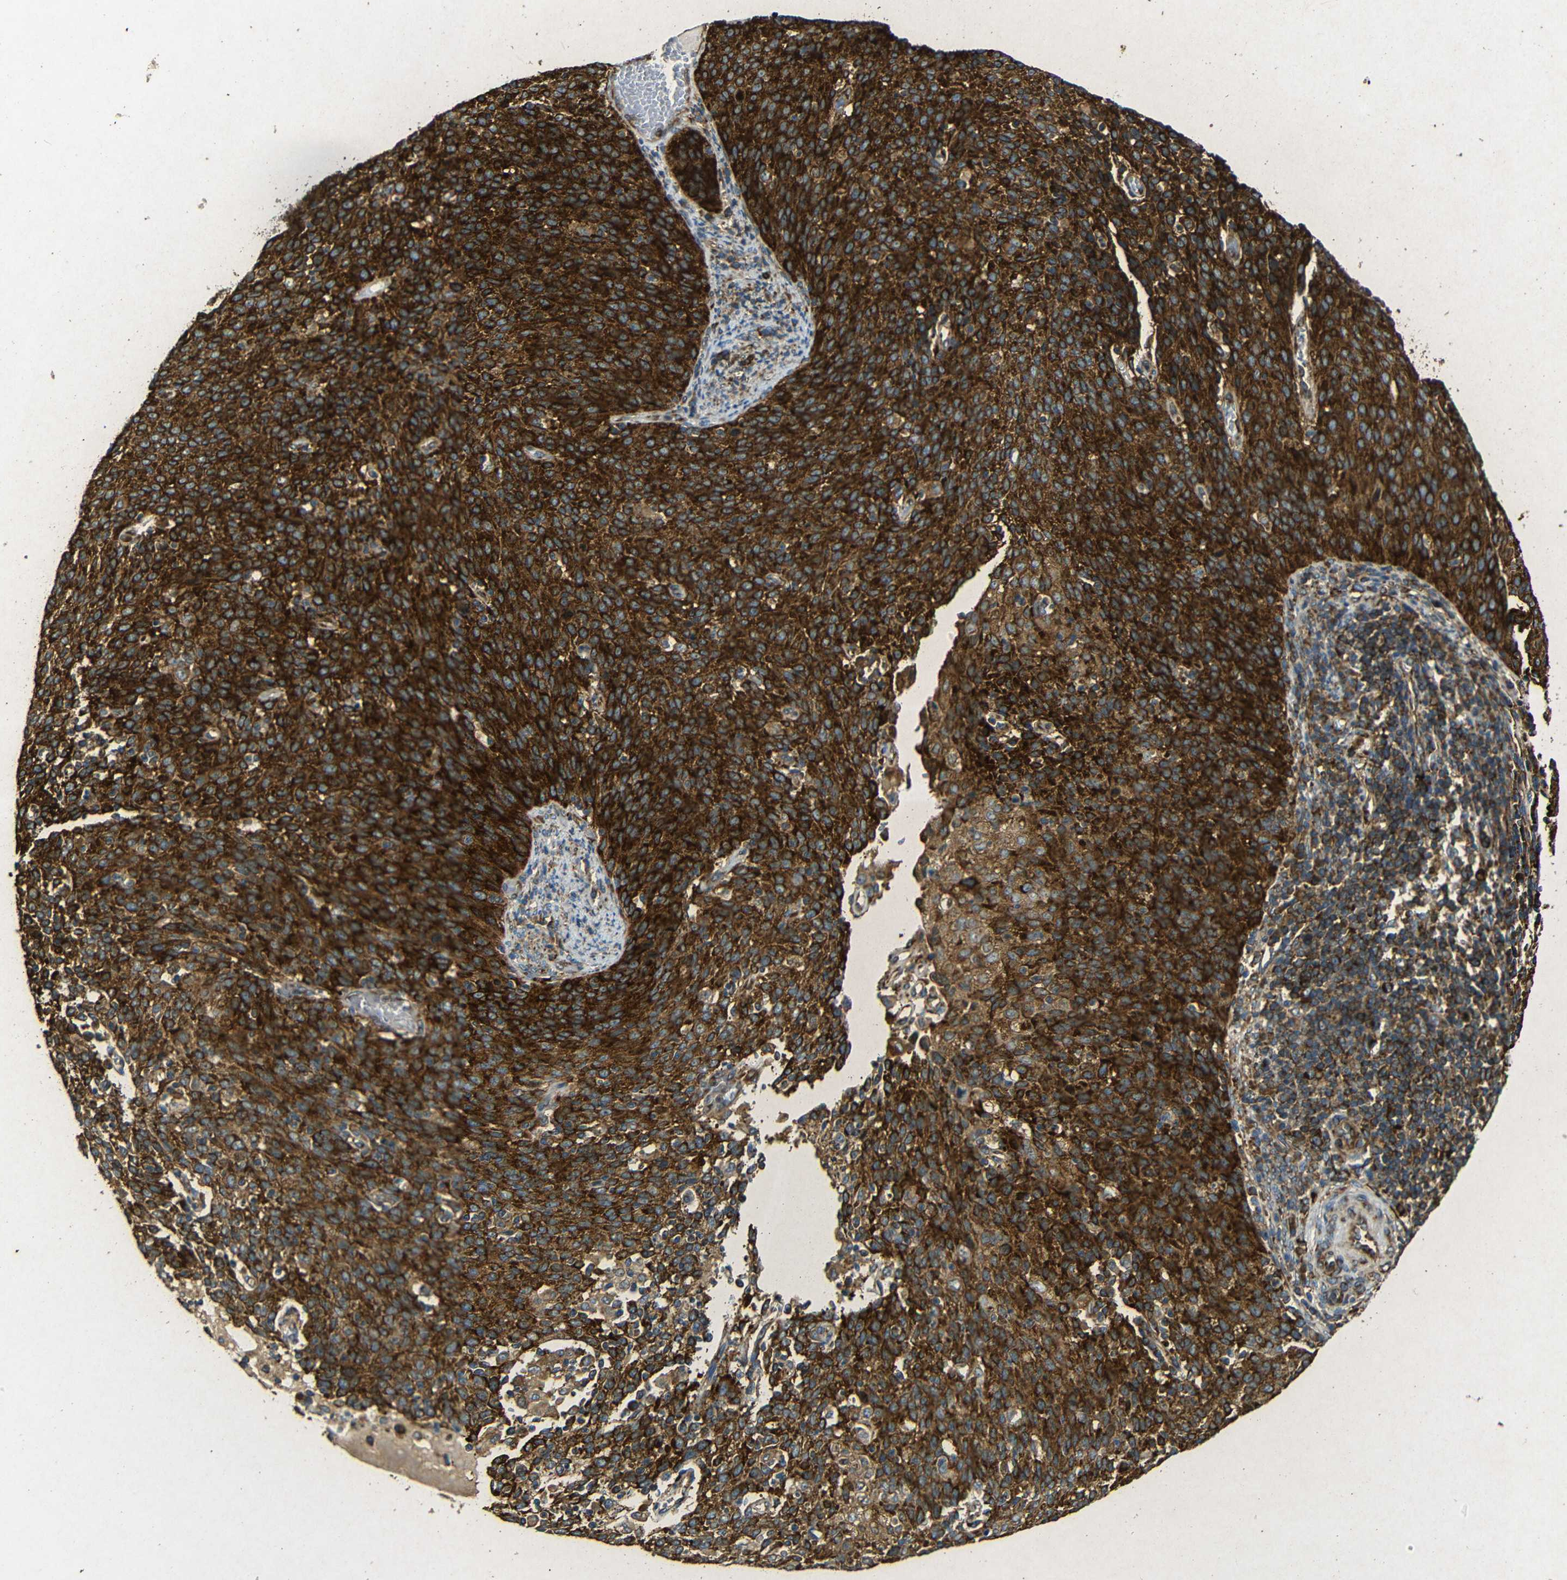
{"staining": {"intensity": "strong", "quantity": ">75%", "location": "cytoplasmic/membranous"}, "tissue": "cervical cancer", "cell_type": "Tumor cells", "image_type": "cancer", "snomed": [{"axis": "morphology", "description": "Squamous cell carcinoma, NOS"}, {"axis": "topography", "description": "Cervix"}], "caption": "Squamous cell carcinoma (cervical) stained with immunohistochemistry demonstrates strong cytoplasmic/membranous staining in about >75% of tumor cells.", "gene": "BTF3", "patient": {"sex": "female", "age": 38}}